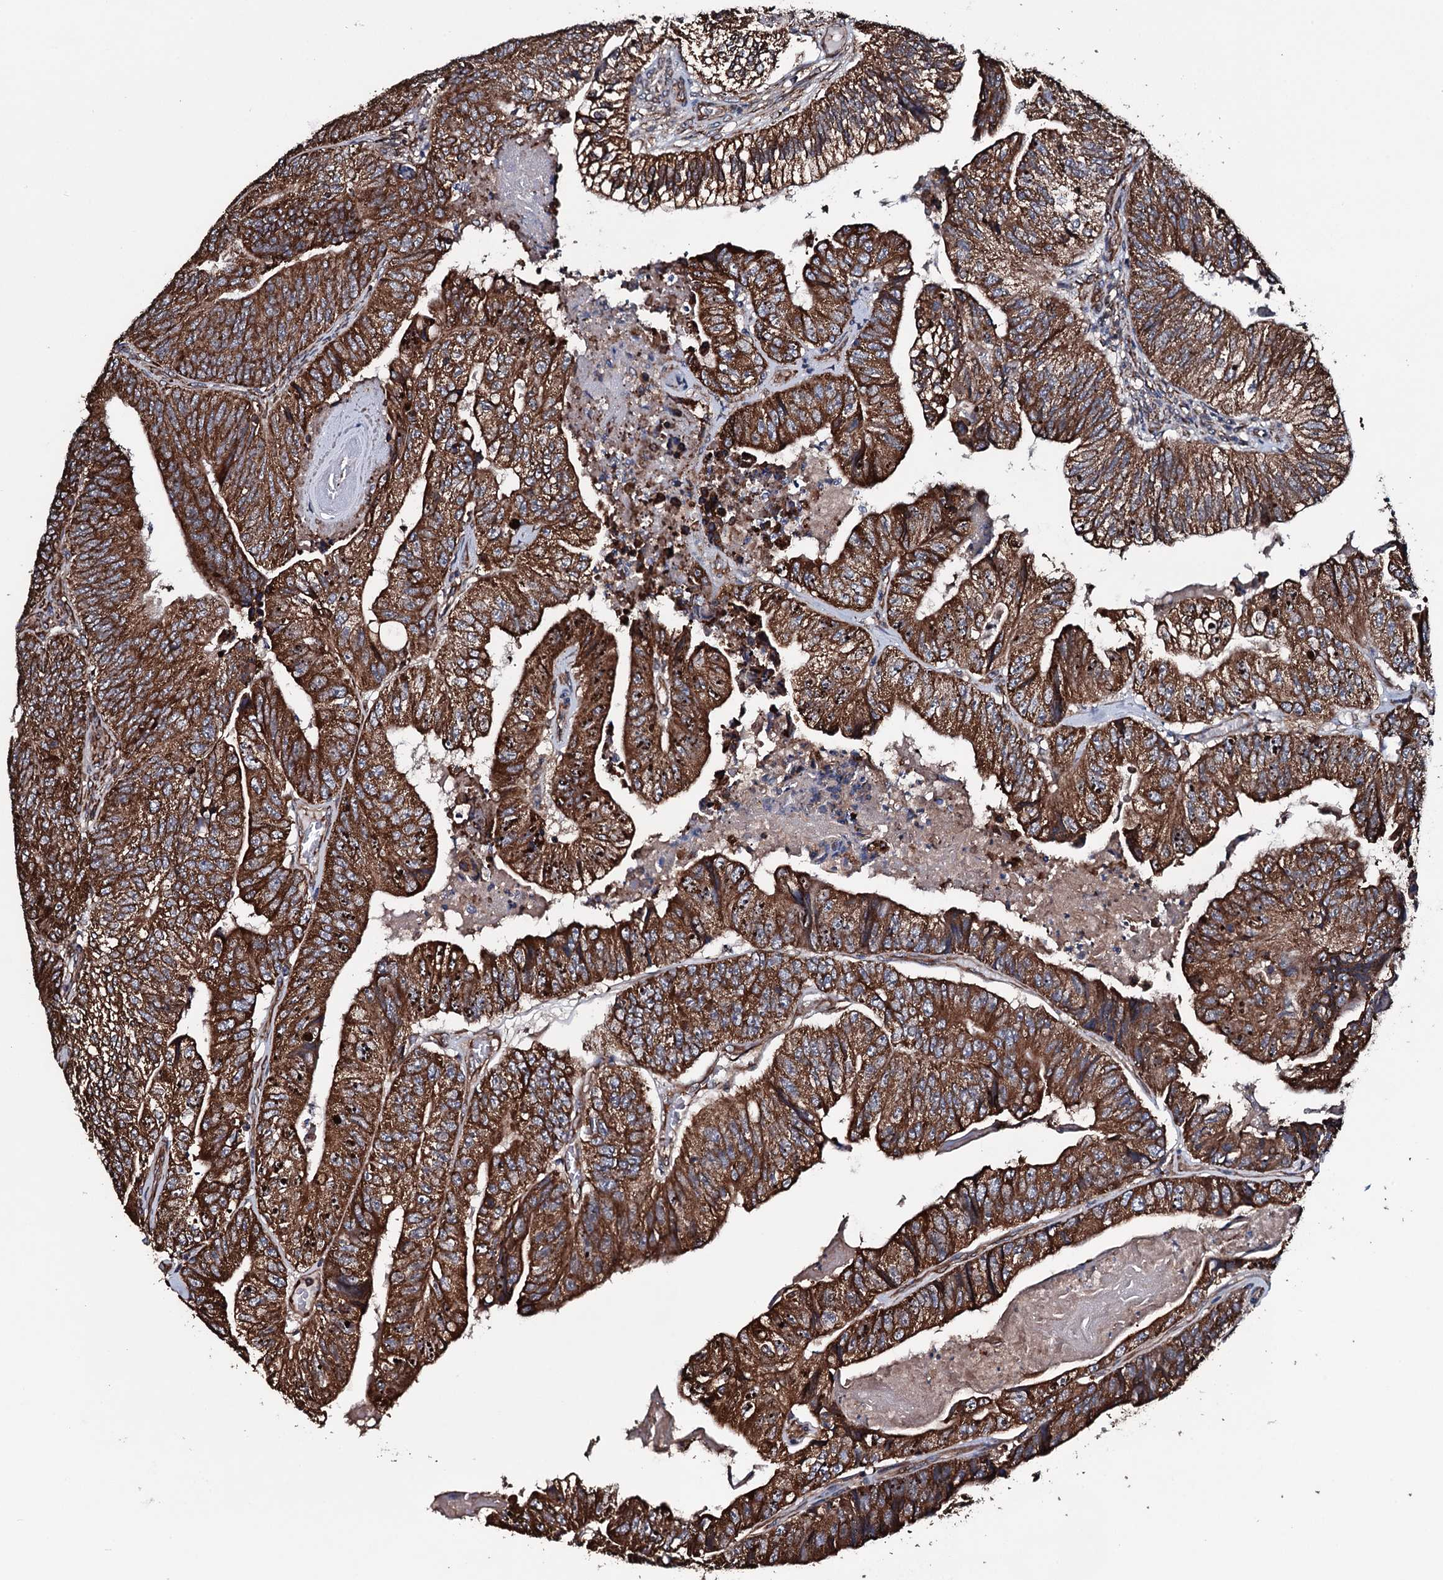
{"staining": {"intensity": "strong", "quantity": ">75%", "location": "cytoplasmic/membranous"}, "tissue": "colorectal cancer", "cell_type": "Tumor cells", "image_type": "cancer", "snomed": [{"axis": "morphology", "description": "Adenocarcinoma, NOS"}, {"axis": "topography", "description": "Colon"}], "caption": "Immunohistochemical staining of human colorectal adenocarcinoma reveals strong cytoplasmic/membranous protein staining in approximately >75% of tumor cells. Using DAB (brown) and hematoxylin (blue) stains, captured at high magnification using brightfield microscopy.", "gene": "RAB12", "patient": {"sex": "female", "age": 67}}